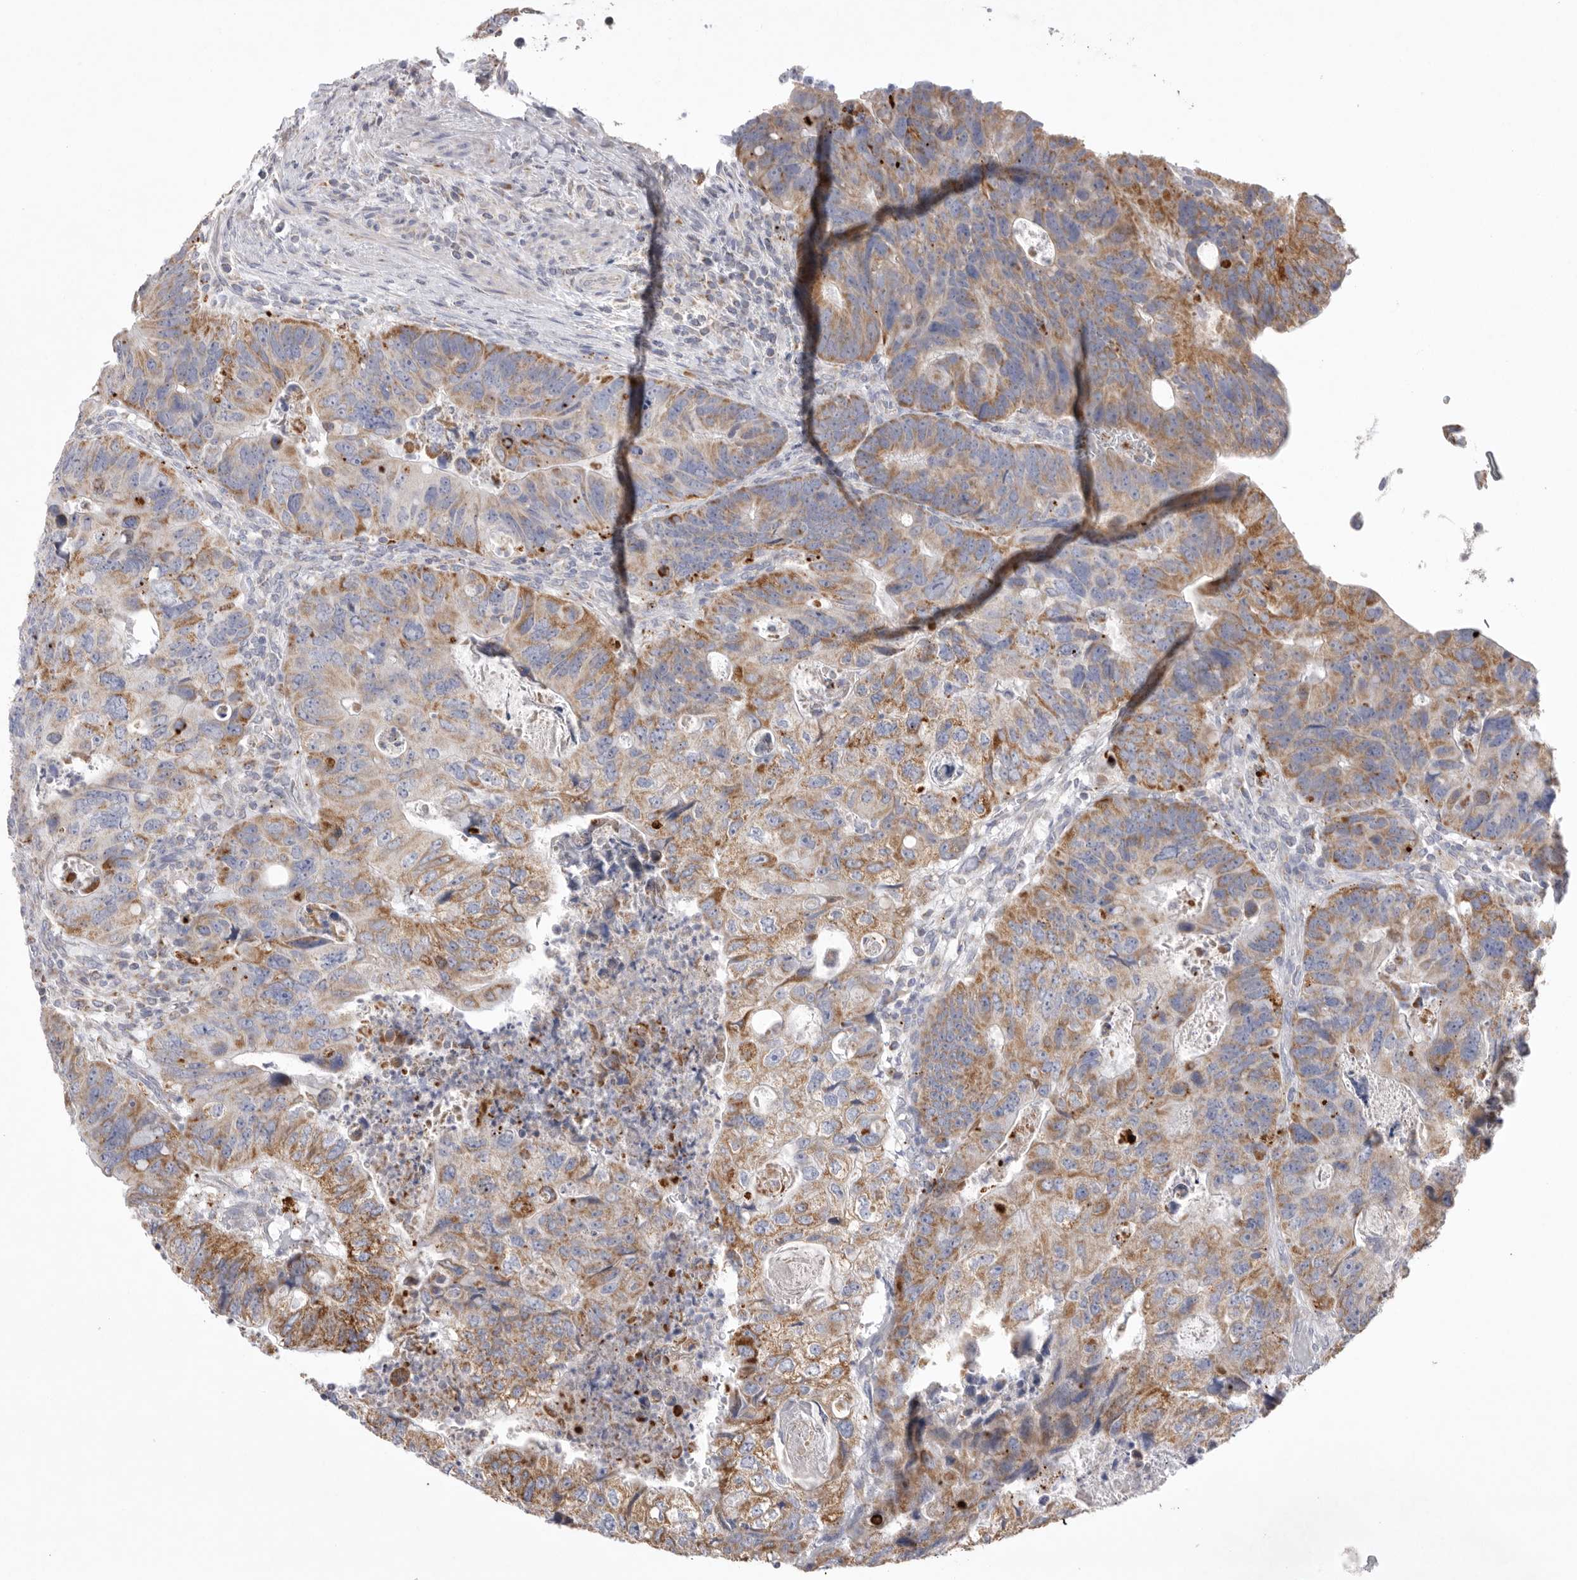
{"staining": {"intensity": "moderate", "quantity": ">75%", "location": "cytoplasmic/membranous"}, "tissue": "colorectal cancer", "cell_type": "Tumor cells", "image_type": "cancer", "snomed": [{"axis": "morphology", "description": "Adenocarcinoma, NOS"}, {"axis": "topography", "description": "Rectum"}], "caption": "DAB (3,3'-diaminobenzidine) immunohistochemical staining of human colorectal cancer (adenocarcinoma) shows moderate cytoplasmic/membranous protein staining in about >75% of tumor cells.", "gene": "VDAC3", "patient": {"sex": "male", "age": 59}}